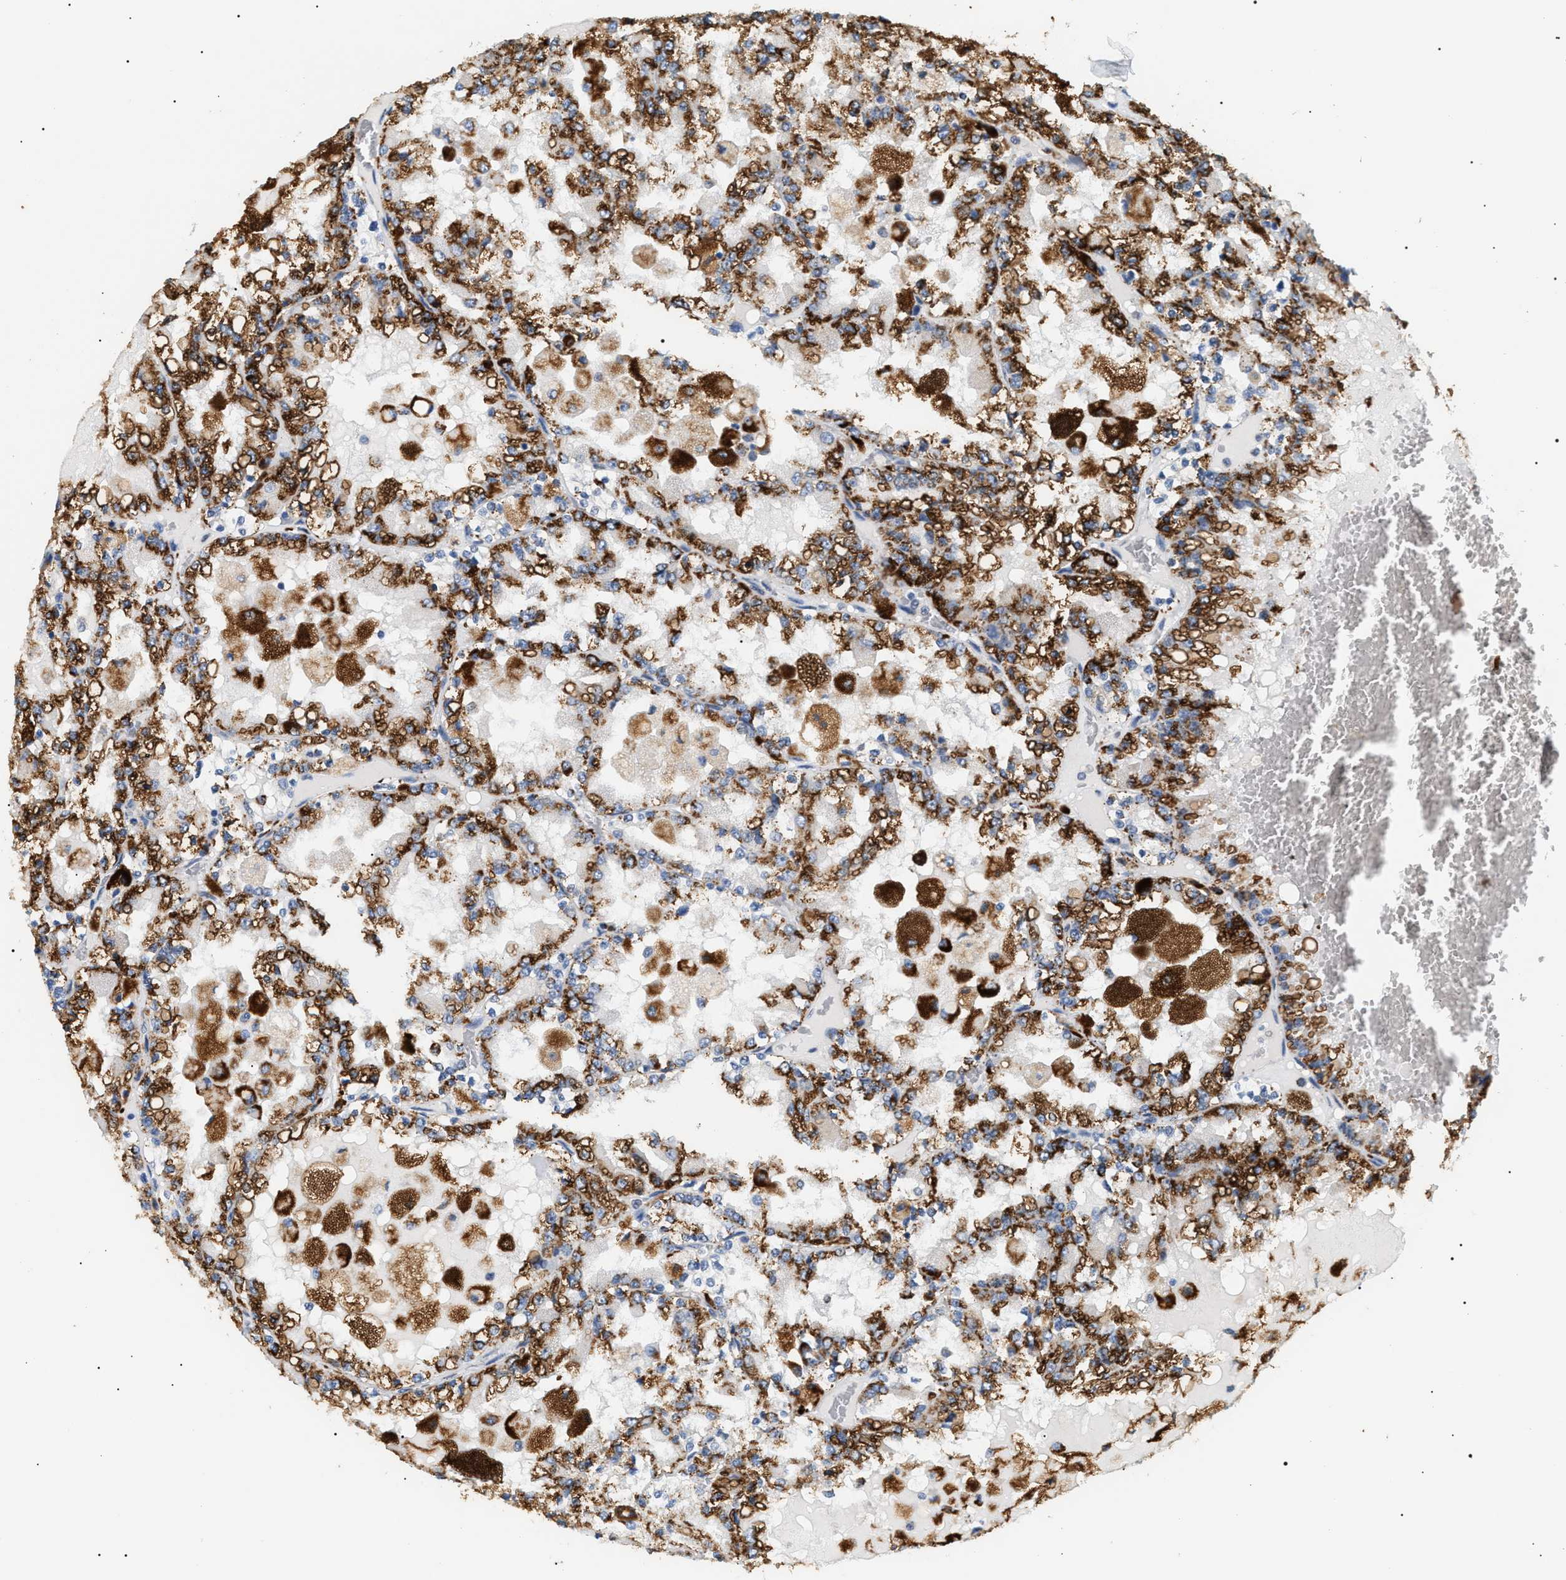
{"staining": {"intensity": "strong", "quantity": ">75%", "location": "cytoplasmic/membranous"}, "tissue": "renal cancer", "cell_type": "Tumor cells", "image_type": "cancer", "snomed": [{"axis": "morphology", "description": "Adenocarcinoma, NOS"}, {"axis": "topography", "description": "Kidney"}], "caption": "Renal adenocarcinoma was stained to show a protein in brown. There is high levels of strong cytoplasmic/membranous staining in approximately >75% of tumor cells. The staining was performed using DAB, with brown indicating positive protein expression. Nuclei are stained blue with hematoxylin.", "gene": "HSD17B11", "patient": {"sex": "female", "age": 56}}